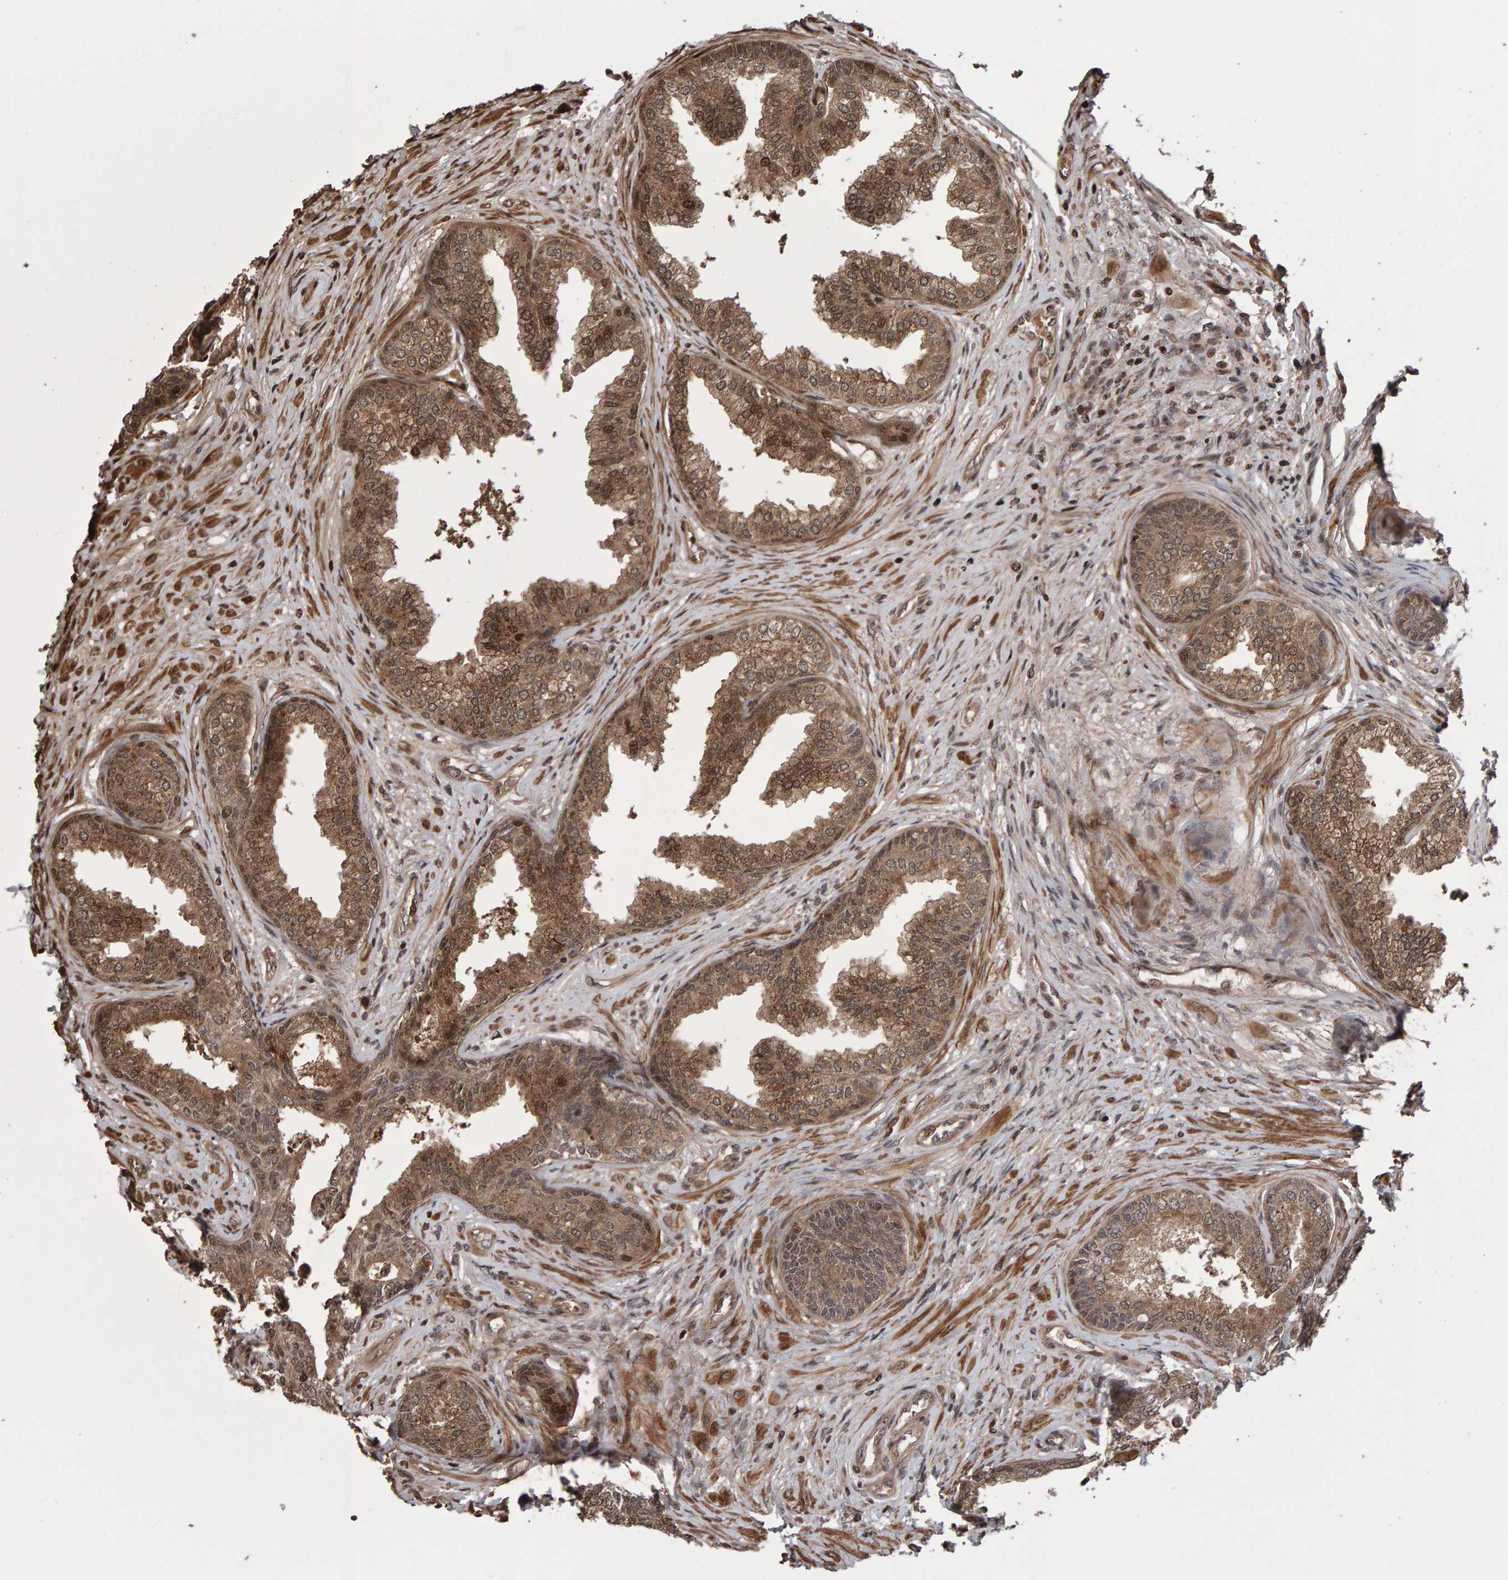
{"staining": {"intensity": "moderate", "quantity": ">75%", "location": "cytoplasmic/membranous,nuclear"}, "tissue": "prostate", "cell_type": "Glandular cells", "image_type": "normal", "snomed": [{"axis": "morphology", "description": "Normal tissue, NOS"}, {"axis": "topography", "description": "Prostate"}], "caption": "Moderate cytoplasmic/membranous,nuclear protein expression is present in about >75% of glandular cells in prostate.", "gene": "PECR", "patient": {"sex": "male", "age": 76}}